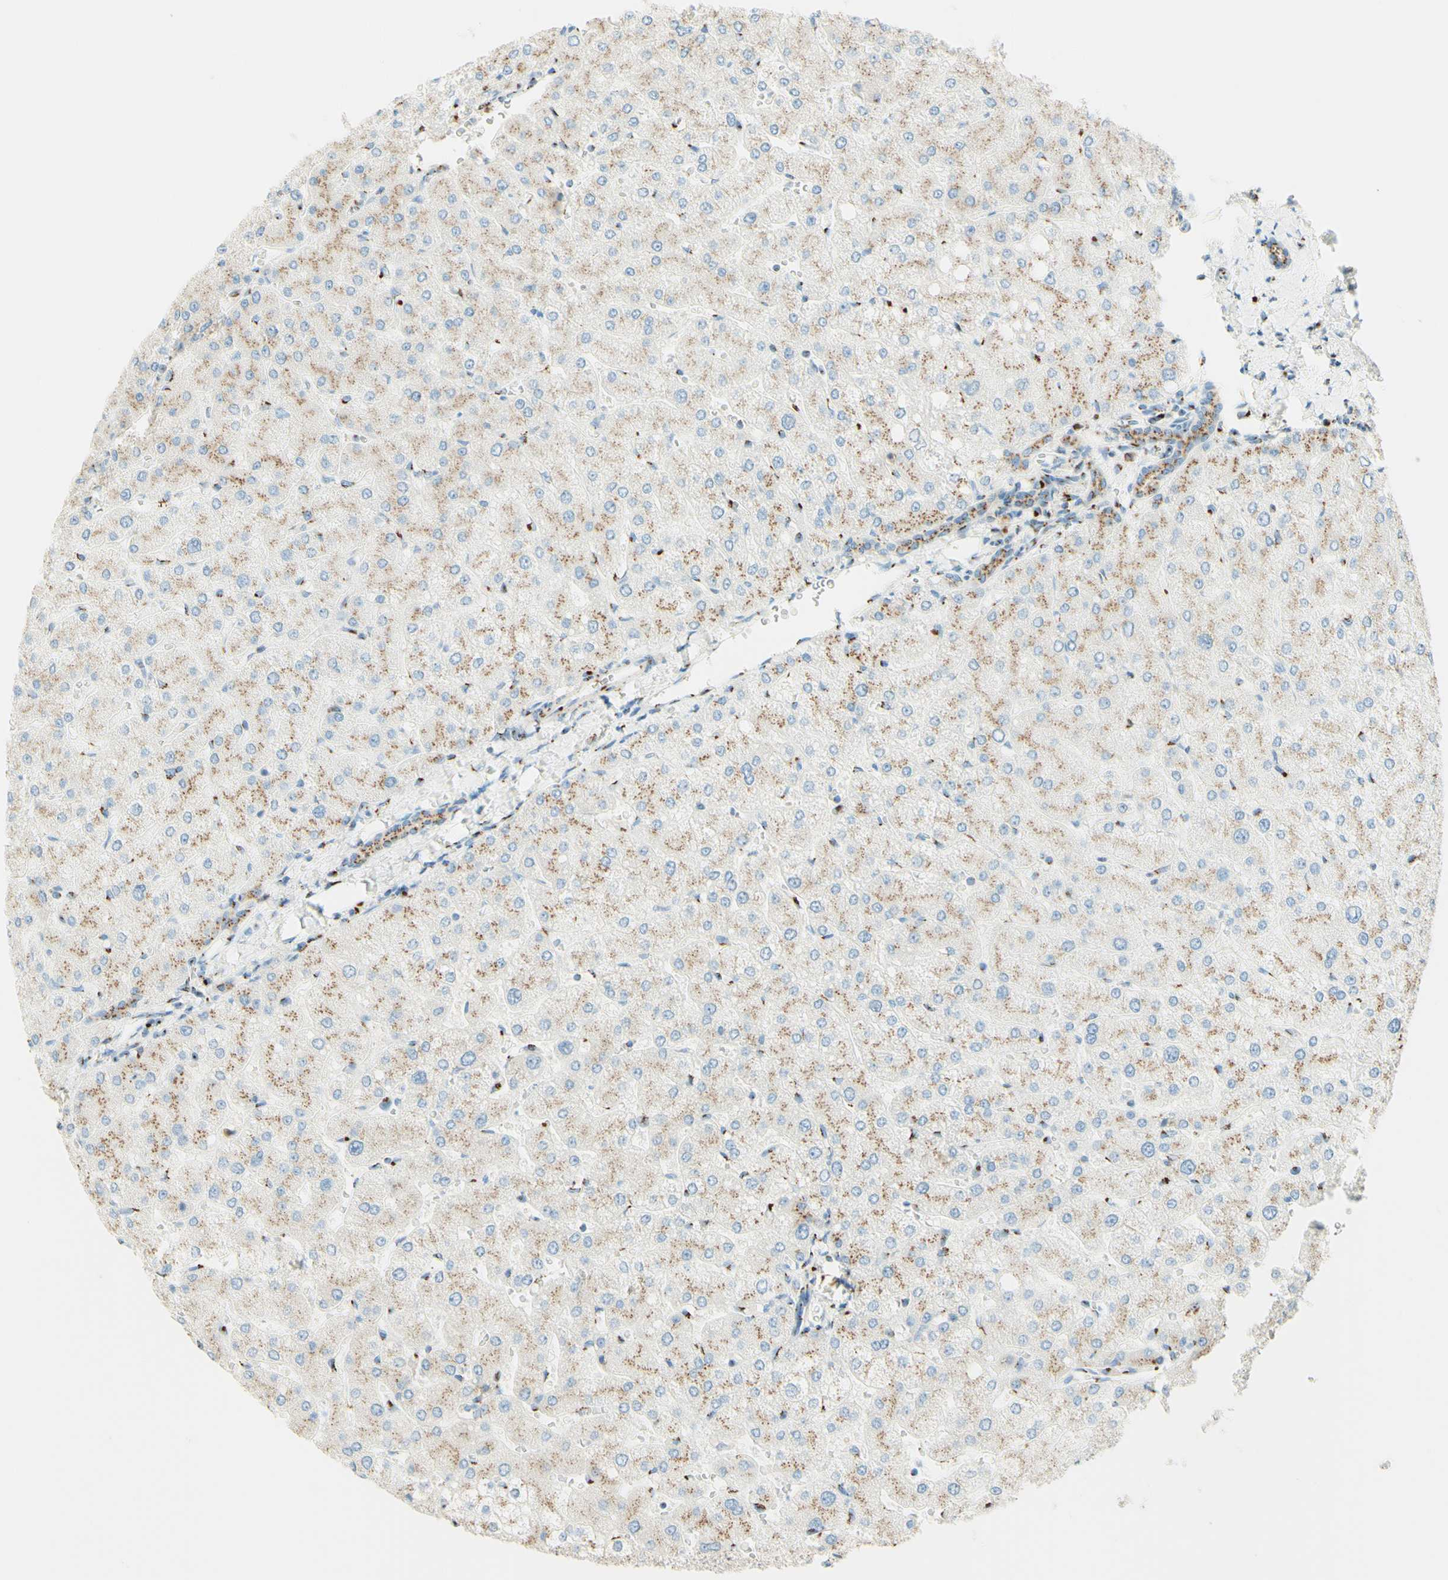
{"staining": {"intensity": "moderate", "quantity": ">75%", "location": "cytoplasmic/membranous"}, "tissue": "liver", "cell_type": "Cholangiocytes", "image_type": "normal", "snomed": [{"axis": "morphology", "description": "Normal tissue, NOS"}, {"axis": "topography", "description": "Liver"}], "caption": "Cholangiocytes reveal medium levels of moderate cytoplasmic/membranous positivity in approximately >75% of cells in benign liver. Using DAB (brown) and hematoxylin (blue) stains, captured at high magnification using brightfield microscopy.", "gene": "GOLGB1", "patient": {"sex": "male", "age": 55}}